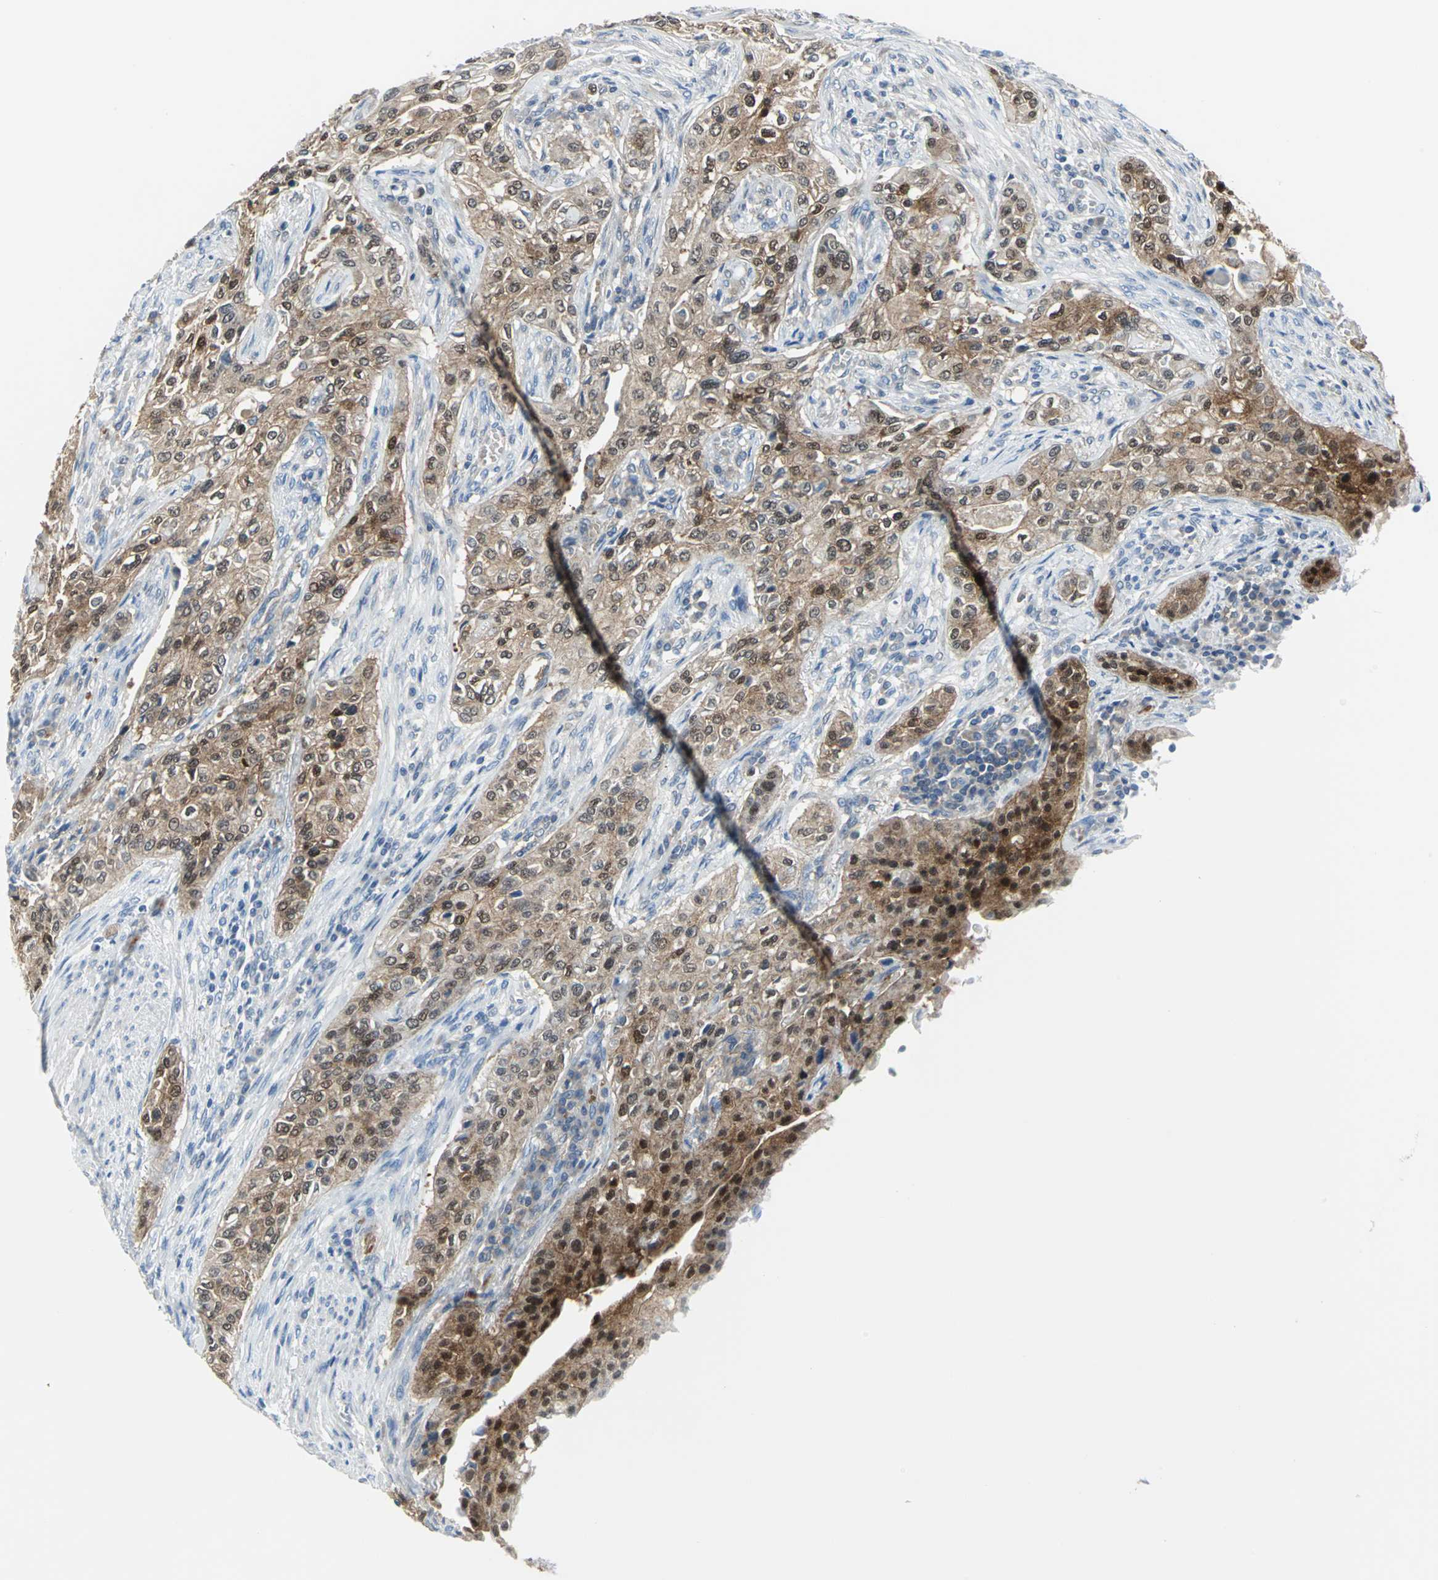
{"staining": {"intensity": "moderate", "quantity": ">75%", "location": "cytoplasmic/membranous,nuclear"}, "tissue": "urothelial cancer", "cell_type": "Tumor cells", "image_type": "cancer", "snomed": [{"axis": "morphology", "description": "Urothelial carcinoma, High grade"}, {"axis": "topography", "description": "Urinary bladder"}], "caption": "Urothelial cancer was stained to show a protein in brown. There is medium levels of moderate cytoplasmic/membranous and nuclear positivity in approximately >75% of tumor cells. The staining is performed using DAB brown chromogen to label protein expression. The nuclei are counter-stained blue using hematoxylin.", "gene": "SFN", "patient": {"sex": "male", "age": 74}}